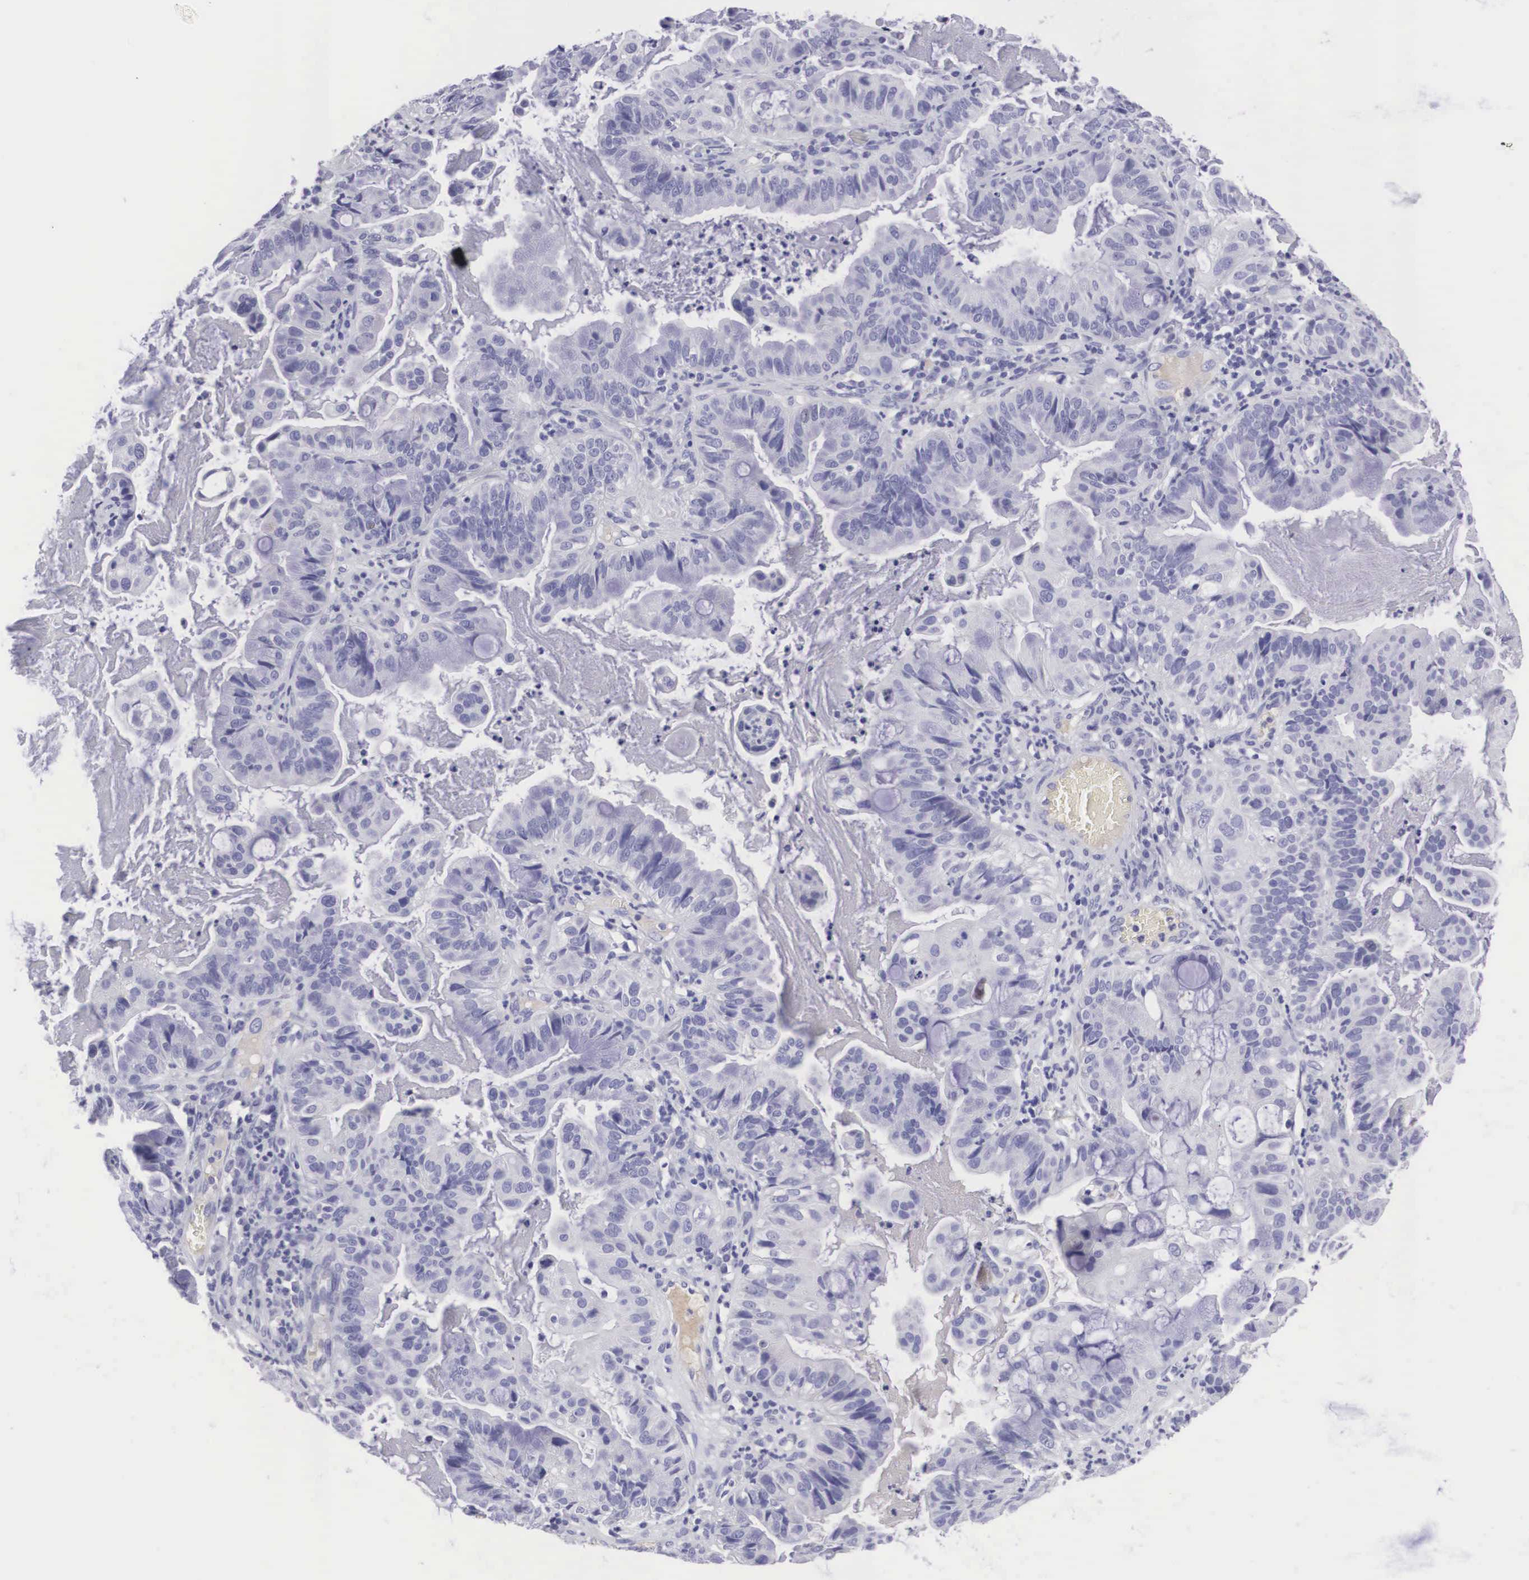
{"staining": {"intensity": "negative", "quantity": "none", "location": "none"}, "tissue": "cervical cancer", "cell_type": "Tumor cells", "image_type": "cancer", "snomed": [{"axis": "morphology", "description": "Adenocarcinoma, NOS"}, {"axis": "topography", "description": "Cervix"}], "caption": "Cervical cancer (adenocarcinoma) was stained to show a protein in brown. There is no significant staining in tumor cells.", "gene": "CLU", "patient": {"sex": "female", "age": 41}}